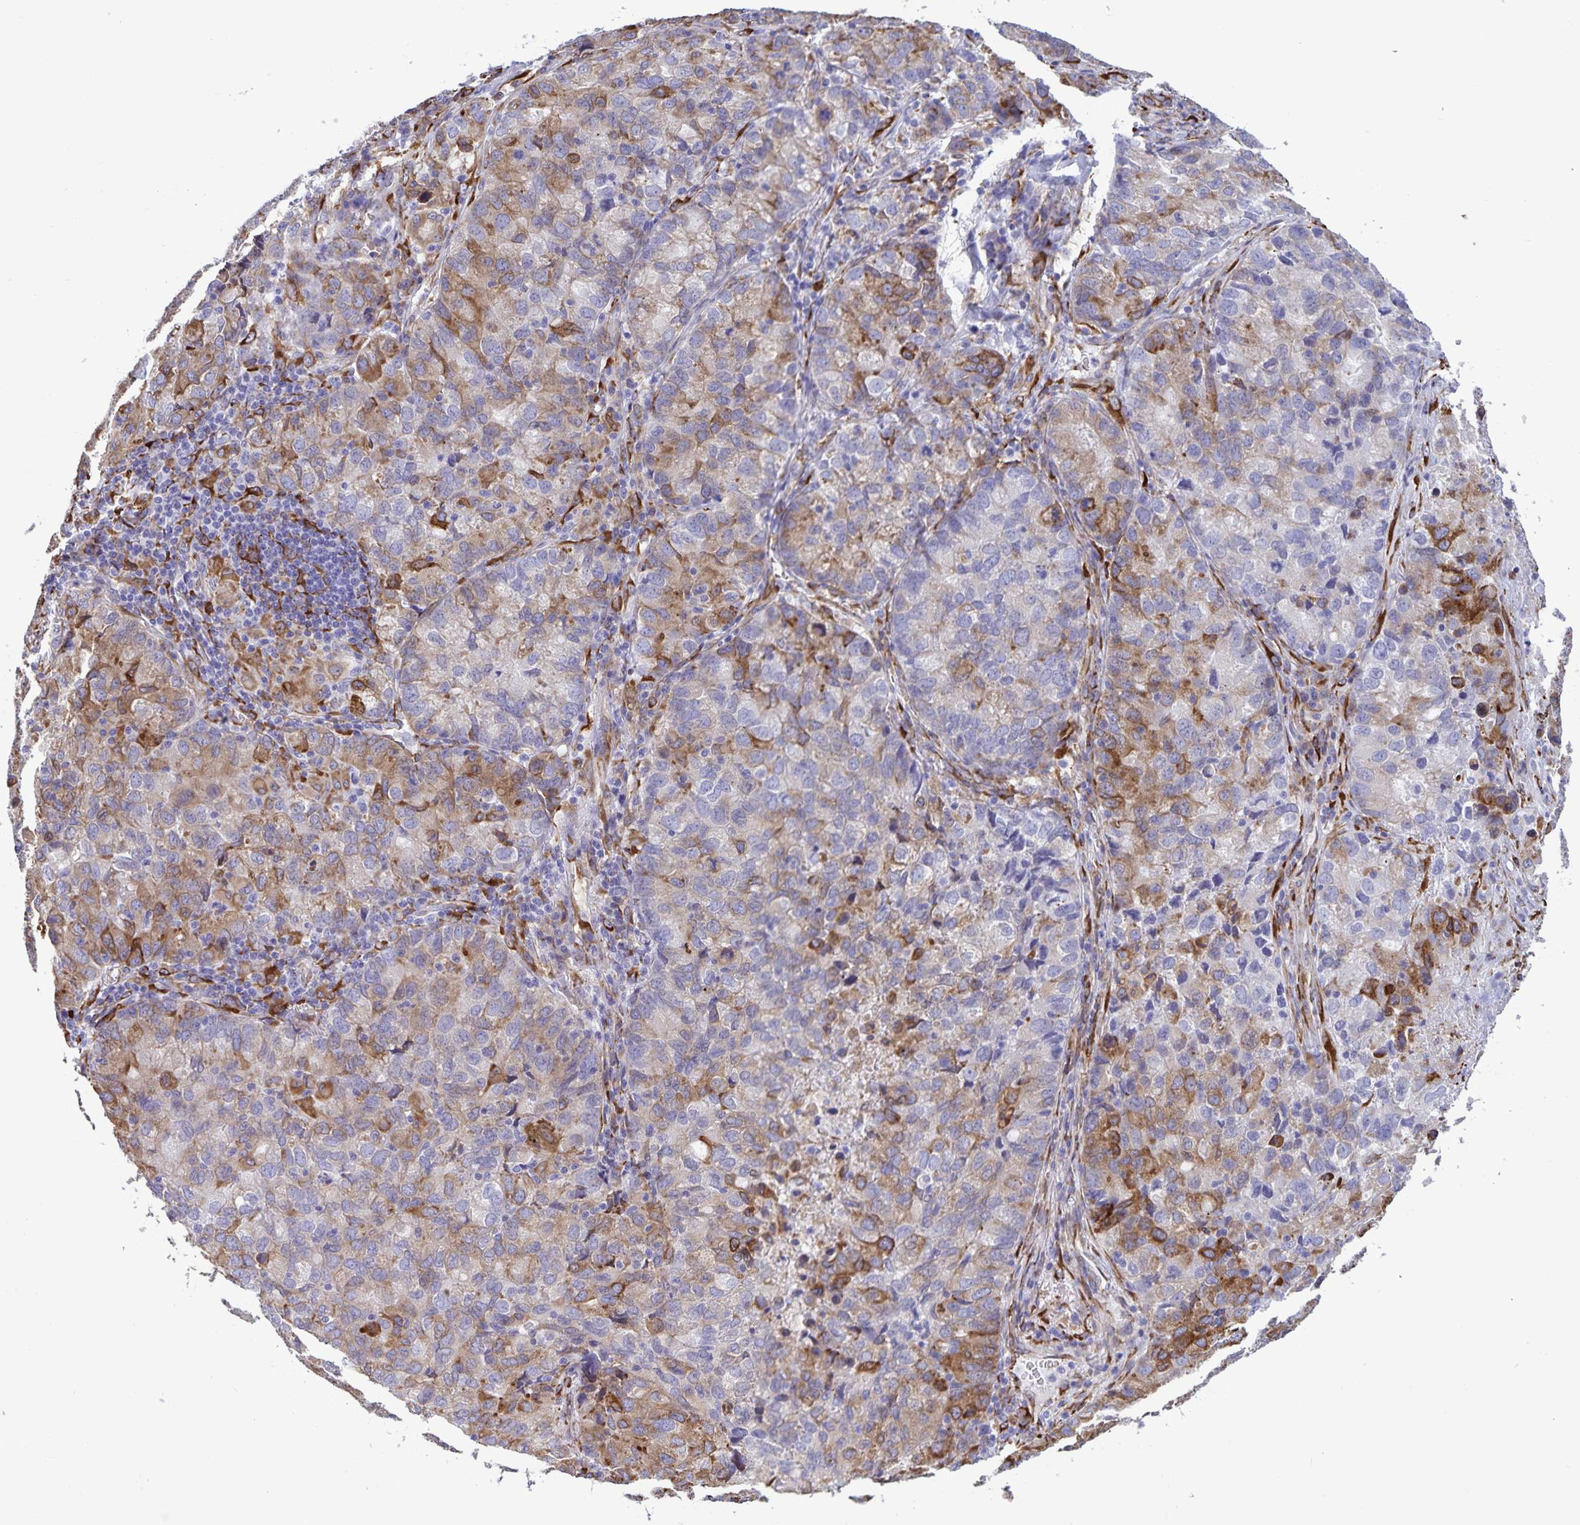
{"staining": {"intensity": "moderate", "quantity": "25%-75%", "location": "cytoplasmic/membranous"}, "tissue": "lung cancer", "cell_type": "Tumor cells", "image_type": "cancer", "snomed": [{"axis": "morphology", "description": "Normal morphology"}, {"axis": "morphology", "description": "Adenocarcinoma, NOS"}, {"axis": "topography", "description": "Lymph node"}, {"axis": "topography", "description": "Lung"}], "caption": "Immunohistochemical staining of lung cancer (adenocarcinoma) demonstrates moderate cytoplasmic/membranous protein expression in about 25%-75% of tumor cells.", "gene": "RCN1", "patient": {"sex": "female", "age": 51}}